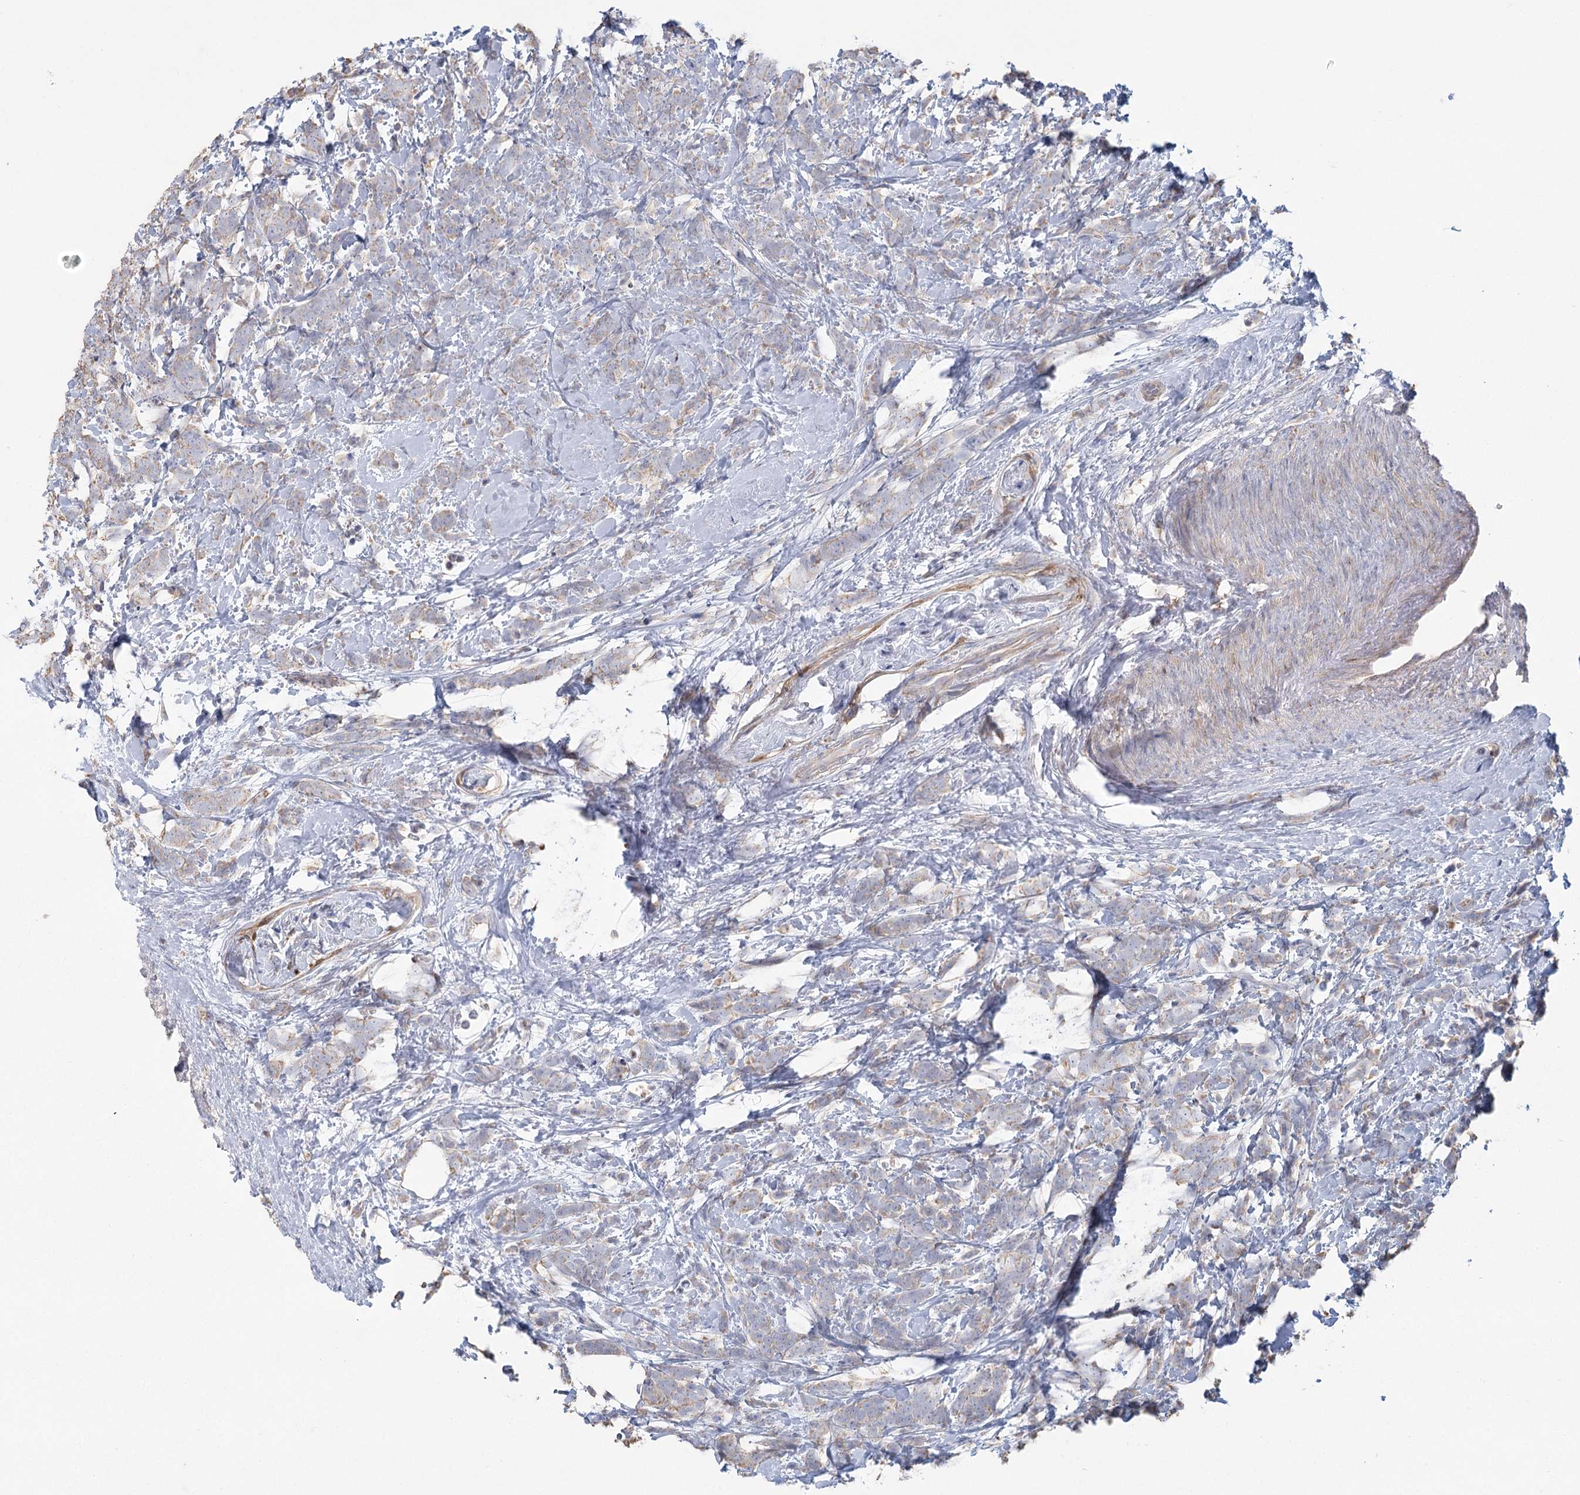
{"staining": {"intensity": "weak", "quantity": "<25%", "location": "cytoplasmic/membranous"}, "tissue": "breast cancer", "cell_type": "Tumor cells", "image_type": "cancer", "snomed": [{"axis": "morphology", "description": "Lobular carcinoma"}, {"axis": "topography", "description": "Breast"}], "caption": "Human breast cancer (lobular carcinoma) stained for a protein using IHC shows no staining in tumor cells.", "gene": "CNTLN", "patient": {"sex": "female", "age": 58}}